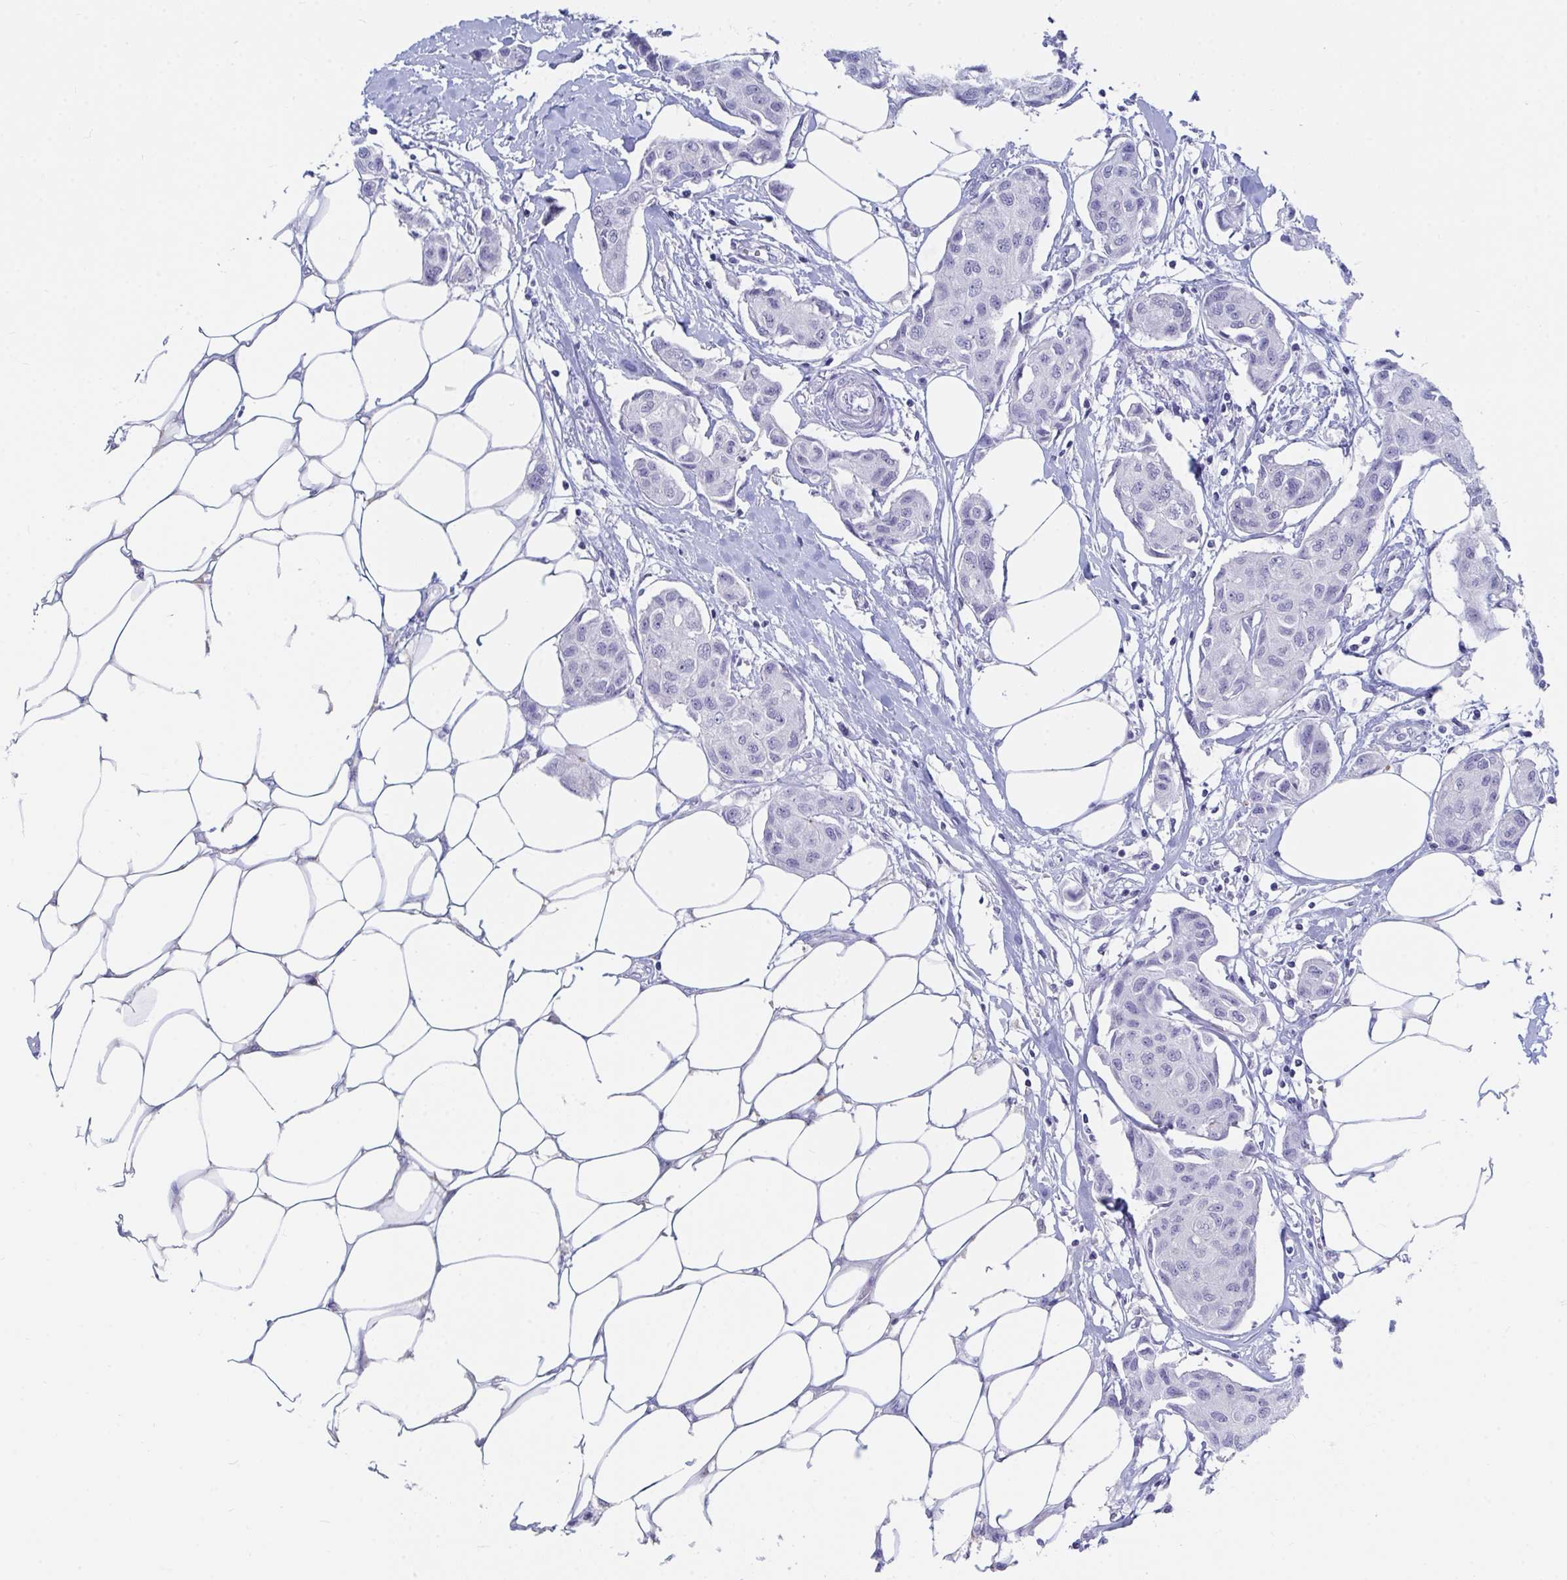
{"staining": {"intensity": "negative", "quantity": "none", "location": "none"}, "tissue": "breast cancer", "cell_type": "Tumor cells", "image_type": "cancer", "snomed": [{"axis": "morphology", "description": "Duct carcinoma"}, {"axis": "topography", "description": "Breast"}, {"axis": "topography", "description": "Lymph node"}], "caption": "There is no significant expression in tumor cells of breast intraductal carcinoma.", "gene": "DAOA", "patient": {"sex": "female", "age": 80}}